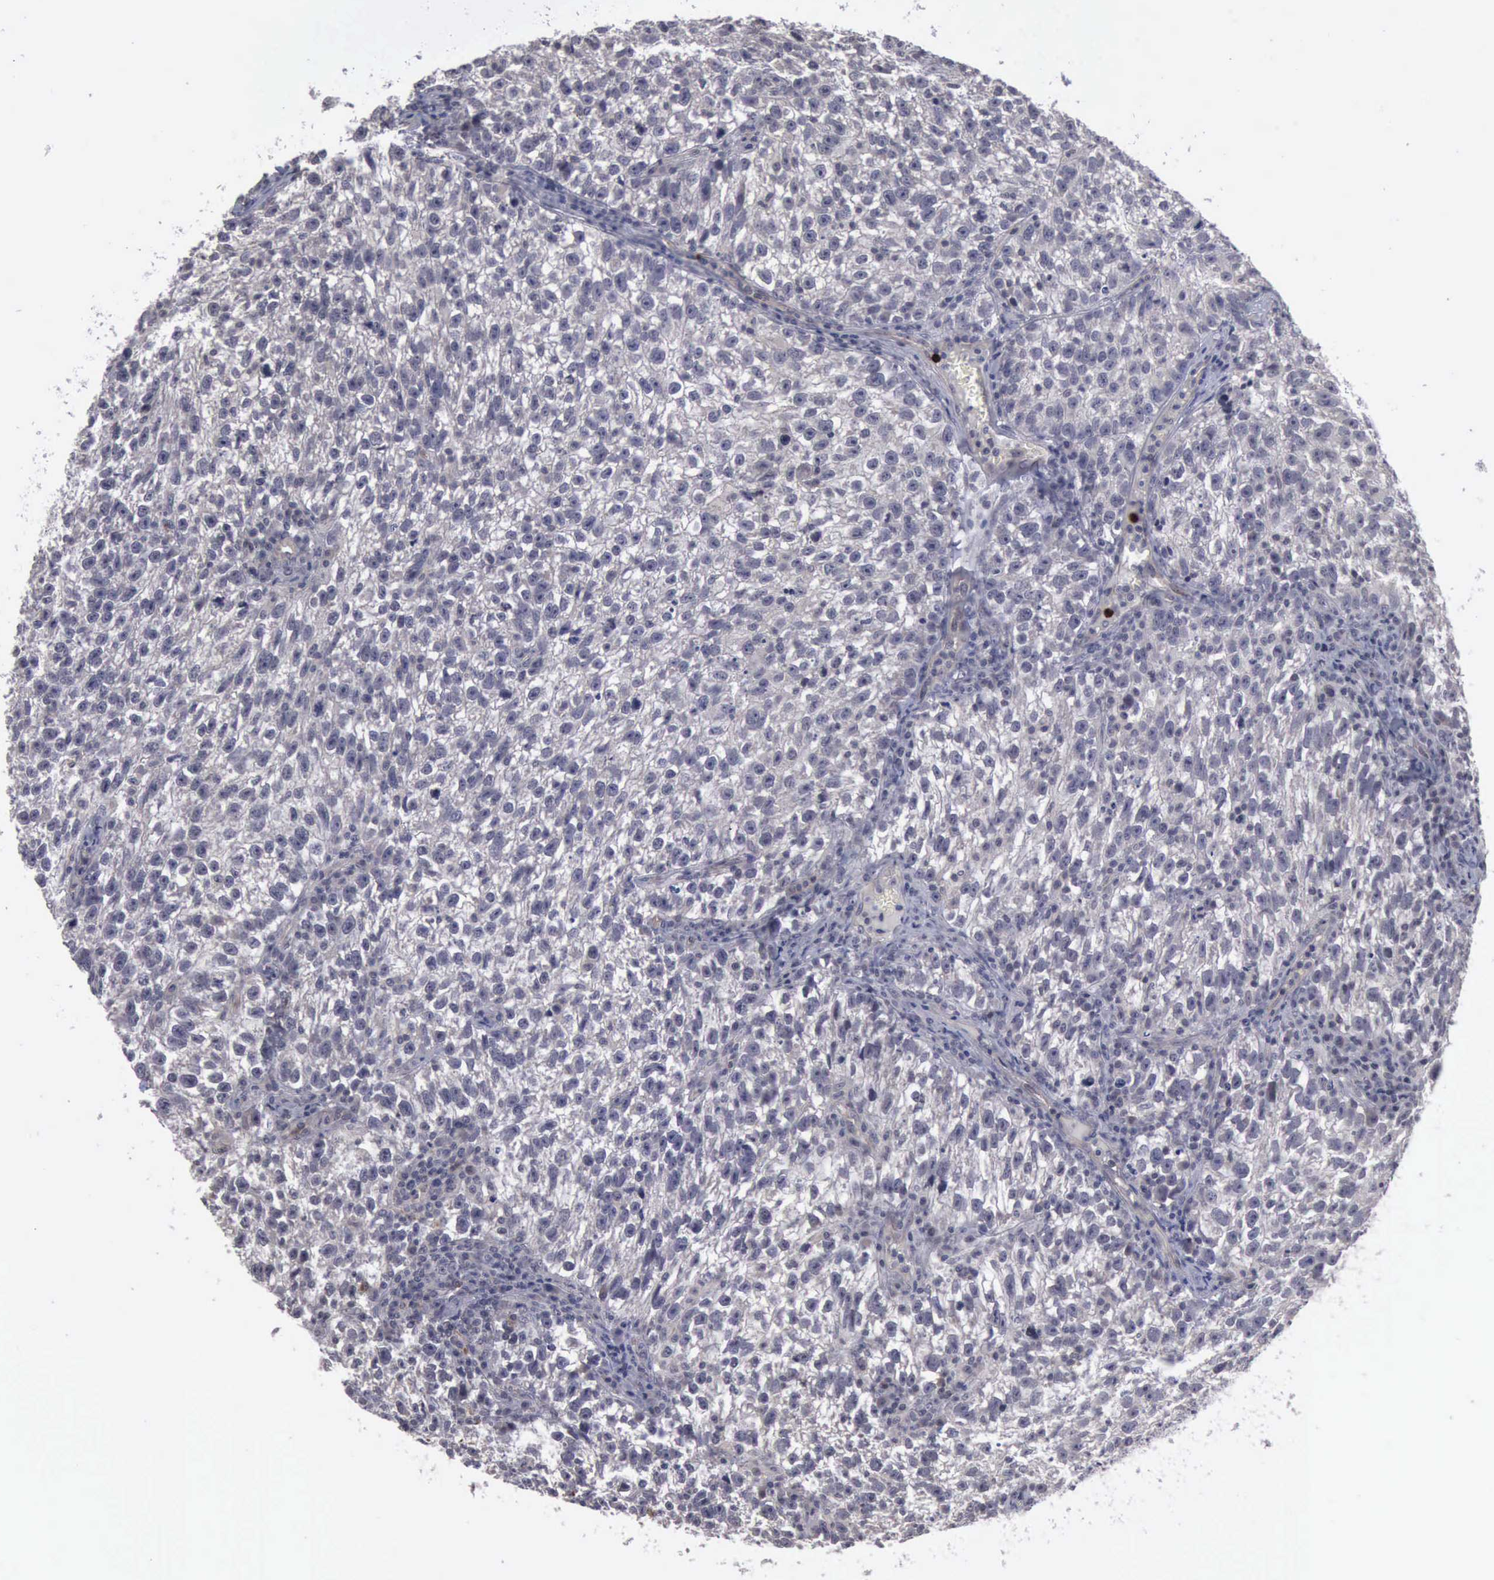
{"staining": {"intensity": "negative", "quantity": "none", "location": "none"}, "tissue": "testis cancer", "cell_type": "Tumor cells", "image_type": "cancer", "snomed": [{"axis": "morphology", "description": "Seminoma, NOS"}, {"axis": "topography", "description": "Testis"}], "caption": "An image of testis seminoma stained for a protein demonstrates no brown staining in tumor cells. The staining was performed using DAB (3,3'-diaminobenzidine) to visualize the protein expression in brown, while the nuclei were stained in blue with hematoxylin (Magnification: 20x).", "gene": "MMP9", "patient": {"sex": "male", "age": 38}}